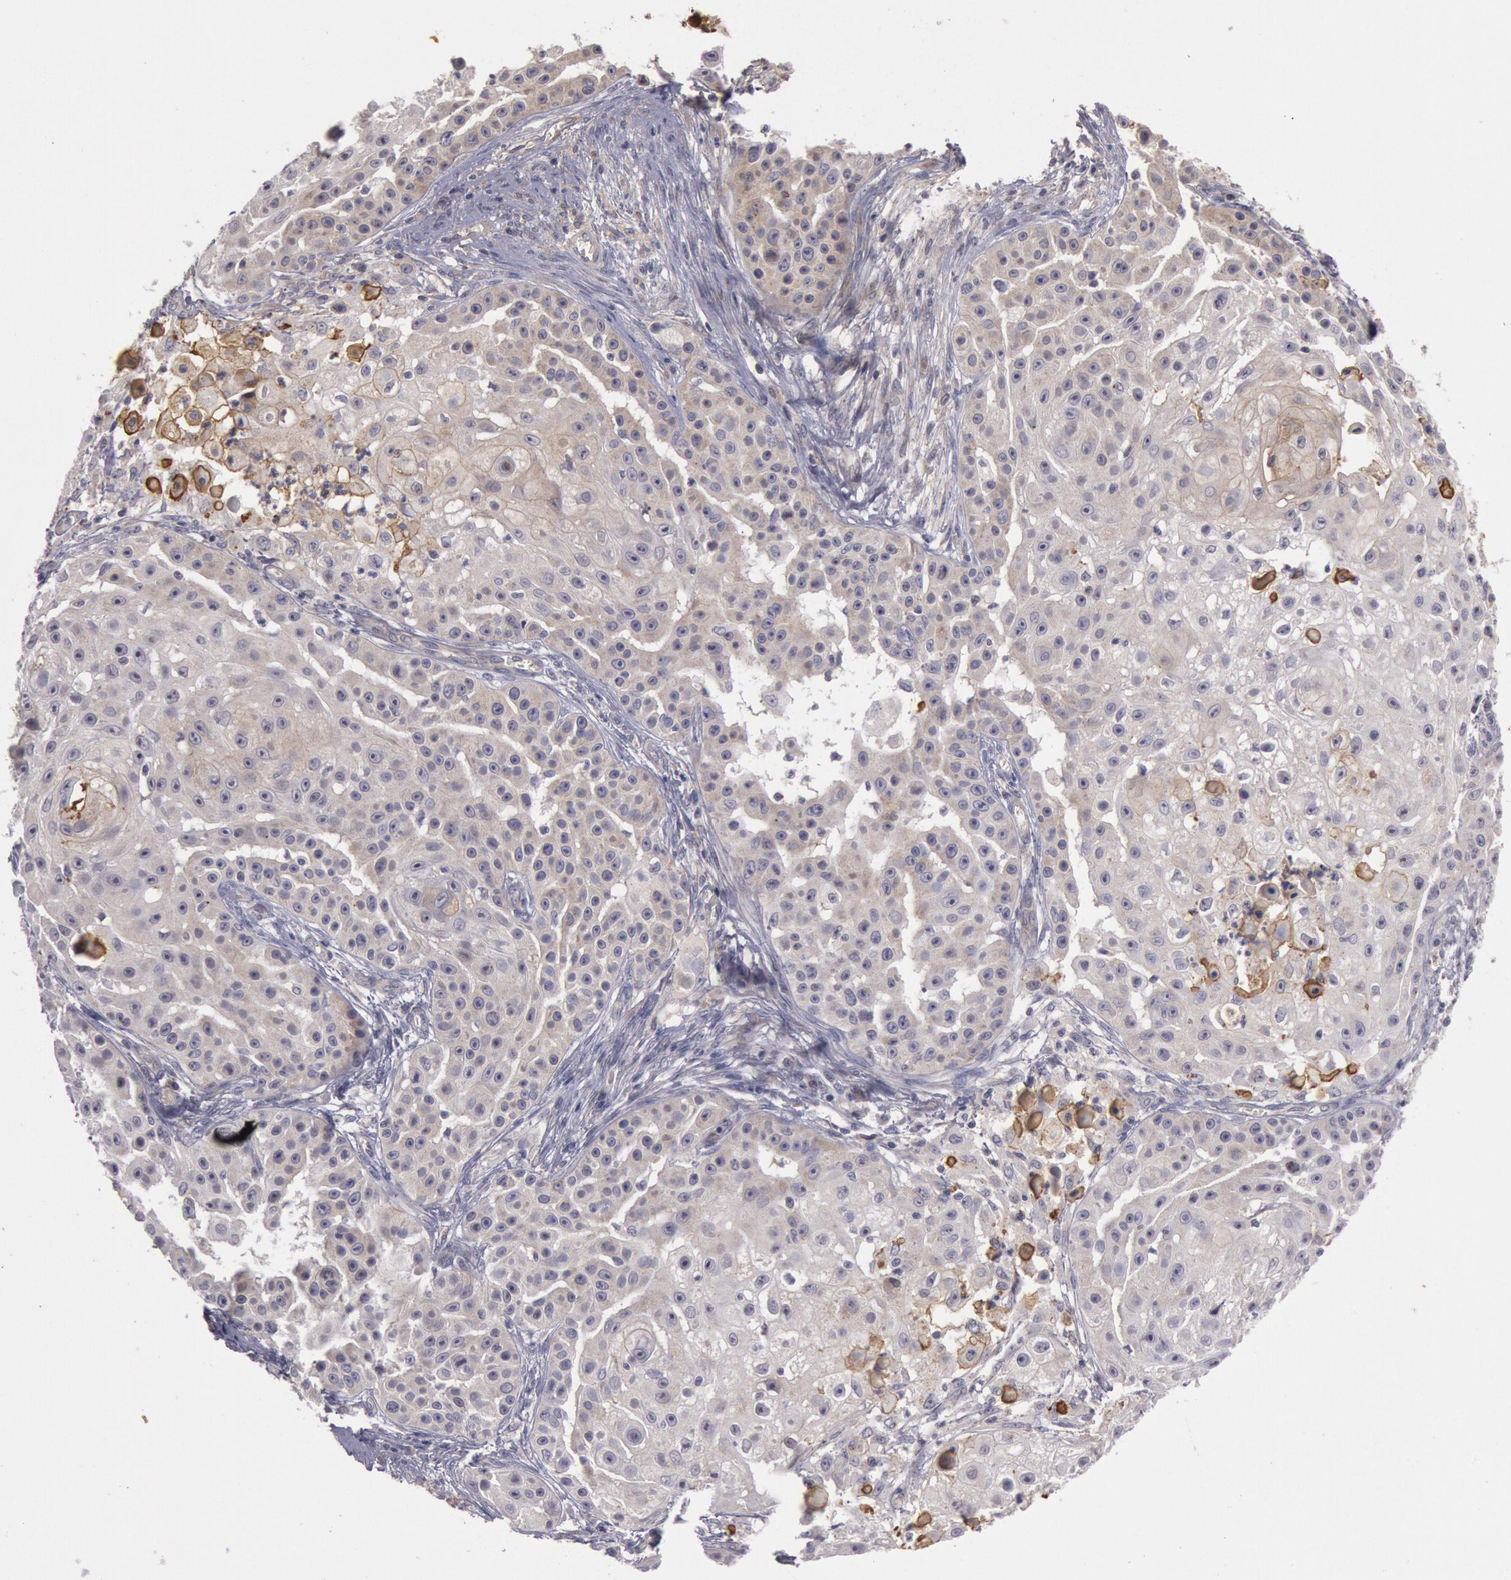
{"staining": {"intensity": "weak", "quantity": ">75%", "location": "cytoplasmic/membranous"}, "tissue": "skin cancer", "cell_type": "Tumor cells", "image_type": "cancer", "snomed": [{"axis": "morphology", "description": "Squamous cell carcinoma, NOS"}, {"axis": "topography", "description": "Skin"}], "caption": "Immunohistochemical staining of human skin cancer (squamous cell carcinoma) exhibits low levels of weak cytoplasmic/membranous staining in about >75% of tumor cells.", "gene": "TRIB2", "patient": {"sex": "female", "age": 57}}